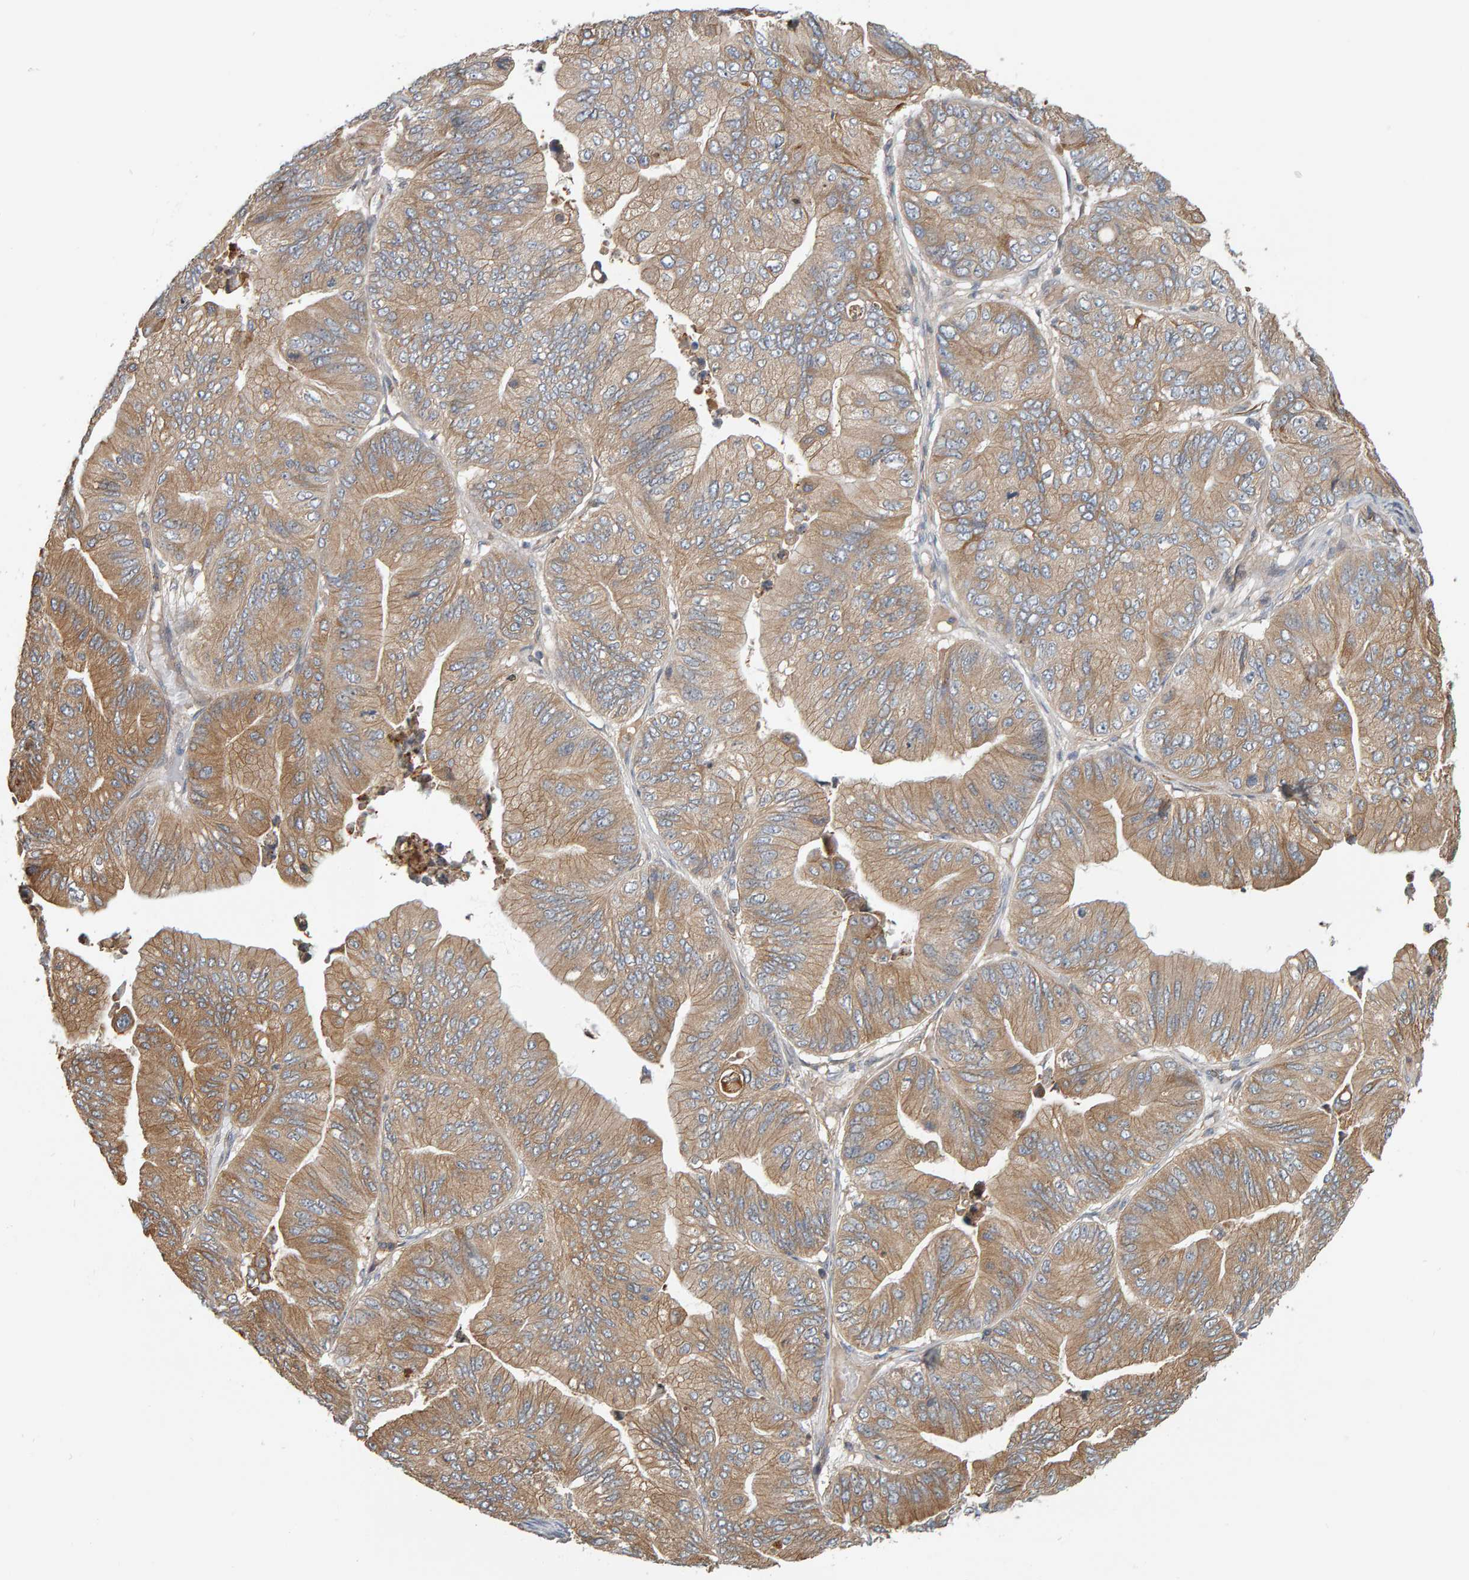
{"staining": {"intensity": "moderate", "quantity": ">75%", "location": "cytoplasmic/membranous"}, "tissue": "ovarian cancer", "cell_type": "Tumor cells", "image_type": "cancer", "snomed": [{"axis": "morphology", "description": "Cystadenocarcinoma, mucinous, NOS"}, {"axis": "topography", "description": "Ovary"}], "caption": "Immunohistochemistry (DAB) staining of ovarian cancer (mucinous cystadenocarcinoma) demonstrates moderate cytoplasmic/membranous protein positivity in approximately >75% of tumor cells.", "gene": "C9orf72", "patient": {"sex": "female", "age": 61}}